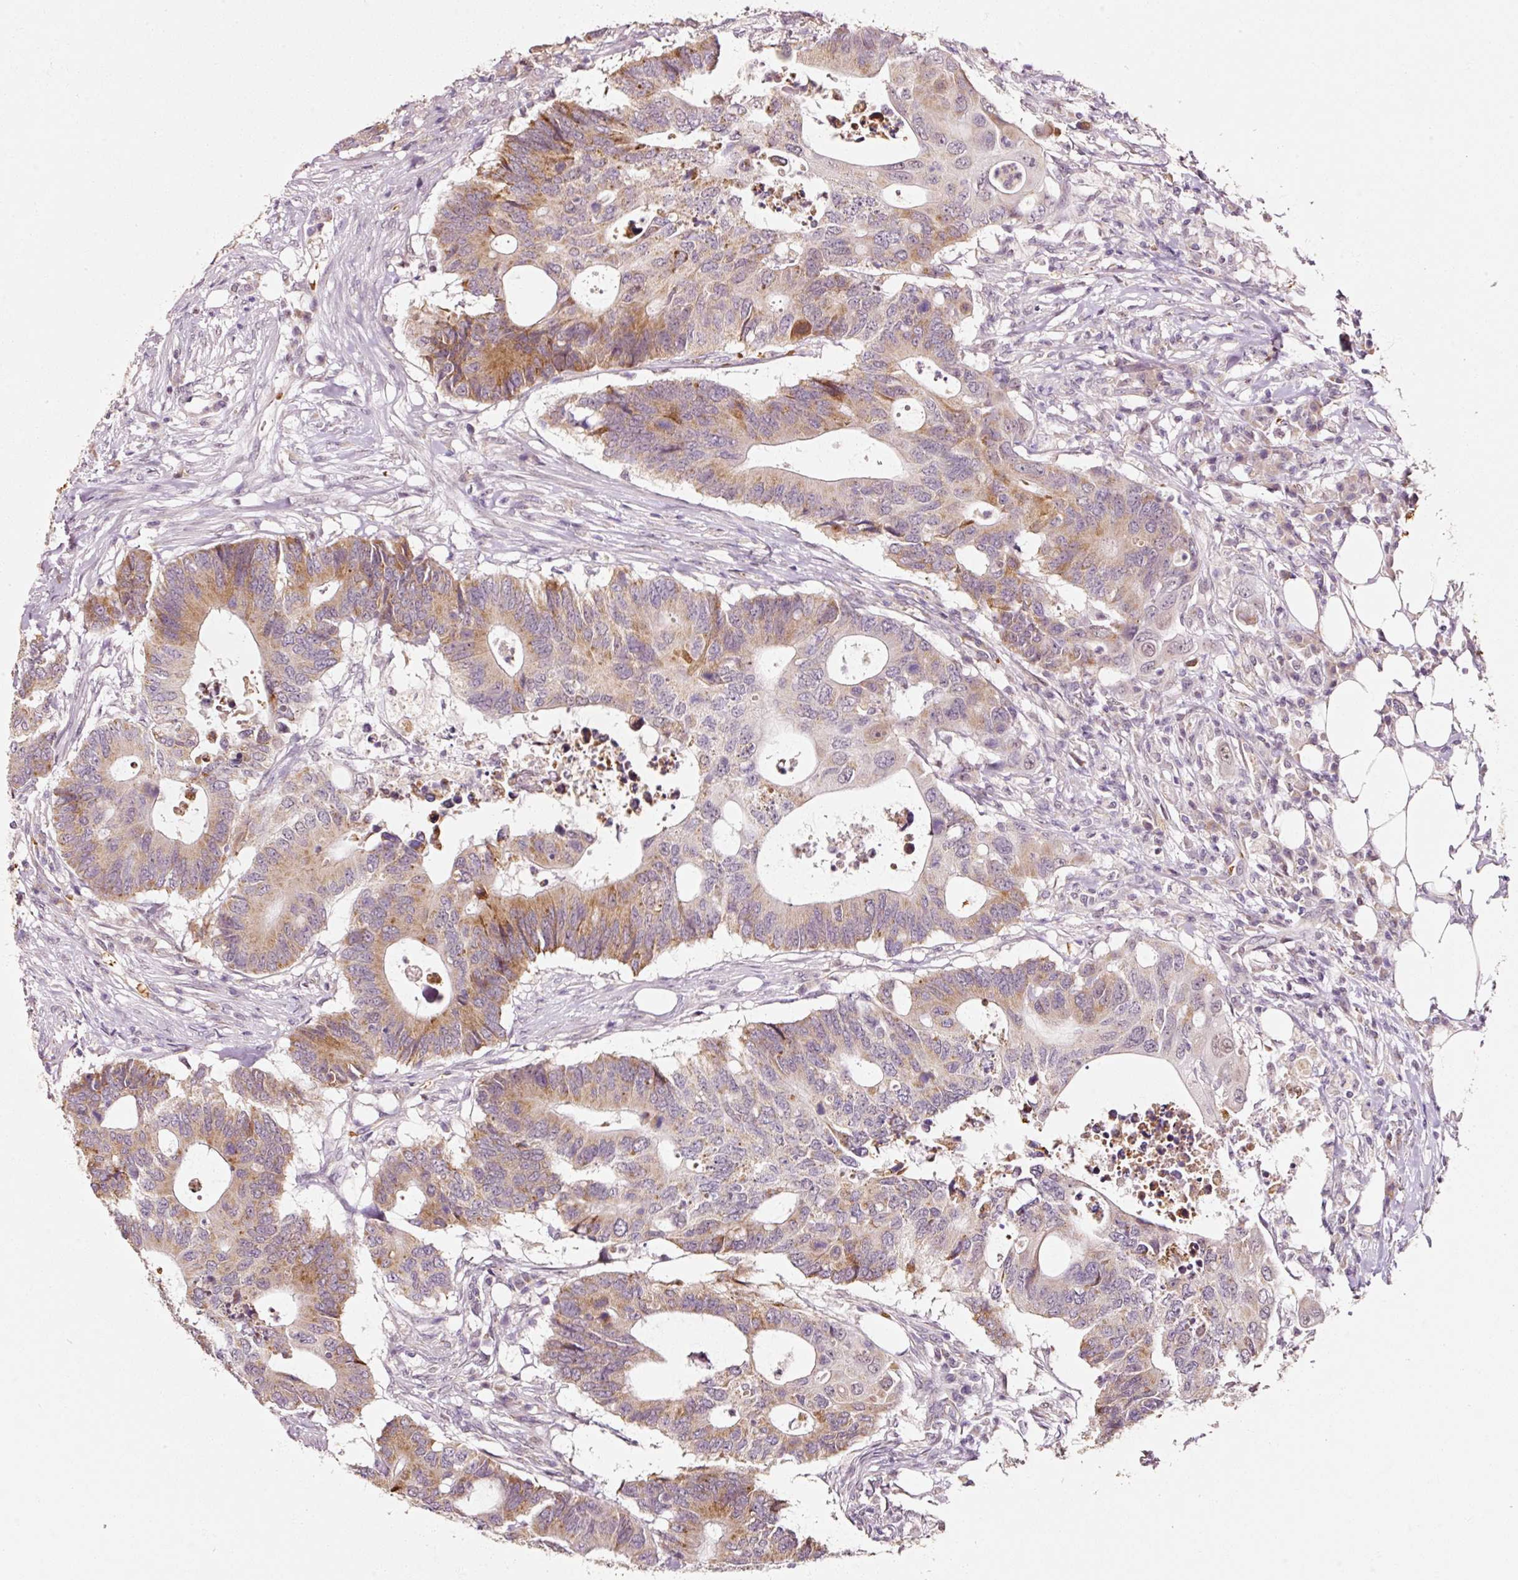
{"staining": {"intensity": "moderate", "quantity": "25%-75%", "location": "cytoplasmic/membranous"}, "tissue": "colorectal cancer", "cell_type": "Tumor cells", "image_type": "cancer", "snomed": [{"axis": "morphology", "description": "Adenocarcinoma, NOS"}, {"axis": "topography", "description": "Colon"}], "caption": "Human colorectal adenocarcinoma stained for a protein (brown) shows moderate cytoplasmic/membranous positive expression in about 25%-75% of tumor cells.", "gene": "ZNF460", "patient": {"sex": "male", "age": 71}}